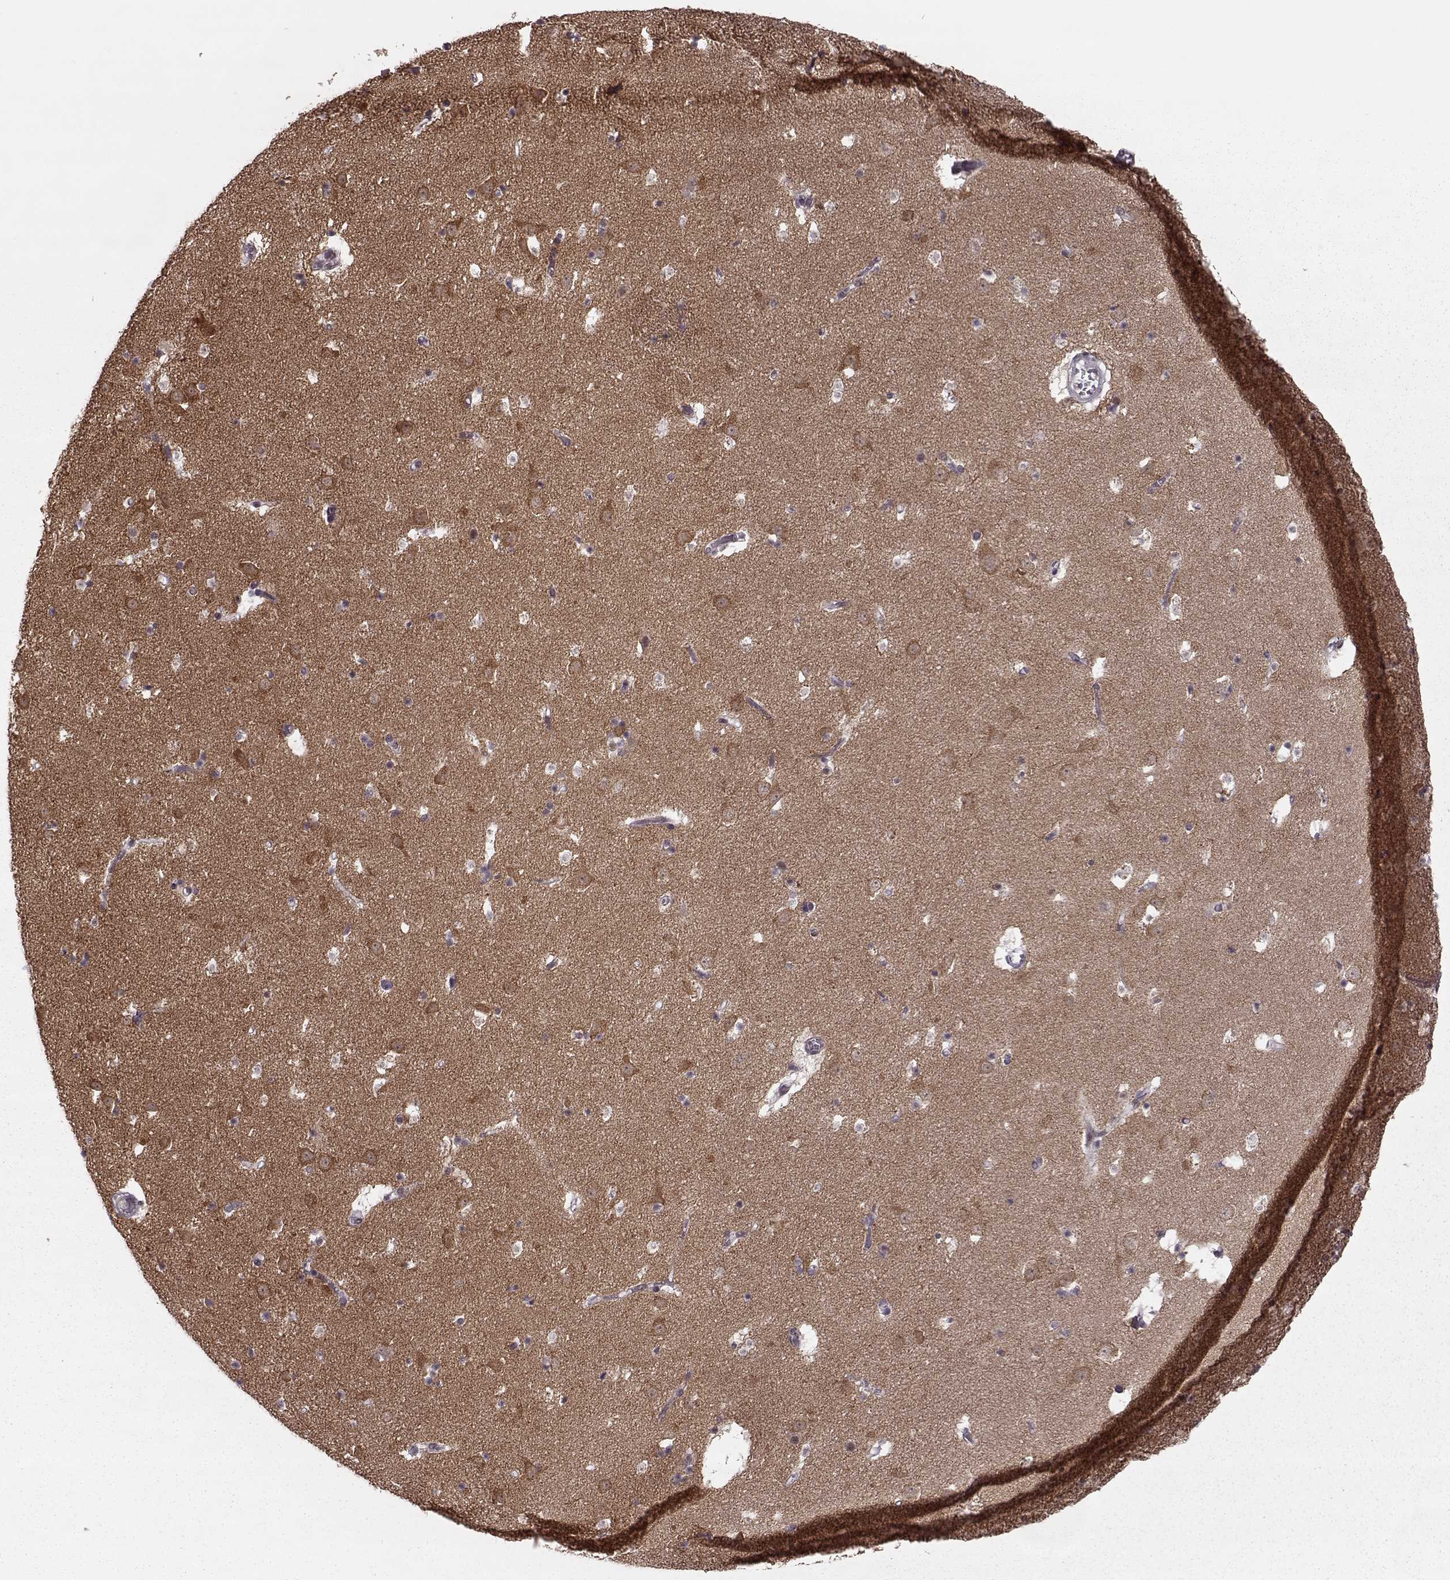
{"staining": {"intensity": "negative", "quantity": "none", "location": "none"}, "tissue": "caudate", "cell_type": "Glial cells", "image_type": "normal", "snomed": [{"axis": "morphology", "description": "Normal tissue, NOS"}, {"axis": "topography", "description": "Lateral ventricle wall"}], "caption": "The immunohistochemistry (IHC) image has no significant expression in glial cells of caudate. The staining is performed using DAB (3,3'-diaminobenzidine) brown chromogen with nuclei counter-stained in using hematoxylin.", "gene": "DENND4B", "patient": {"sex": "female", "age": 42}}